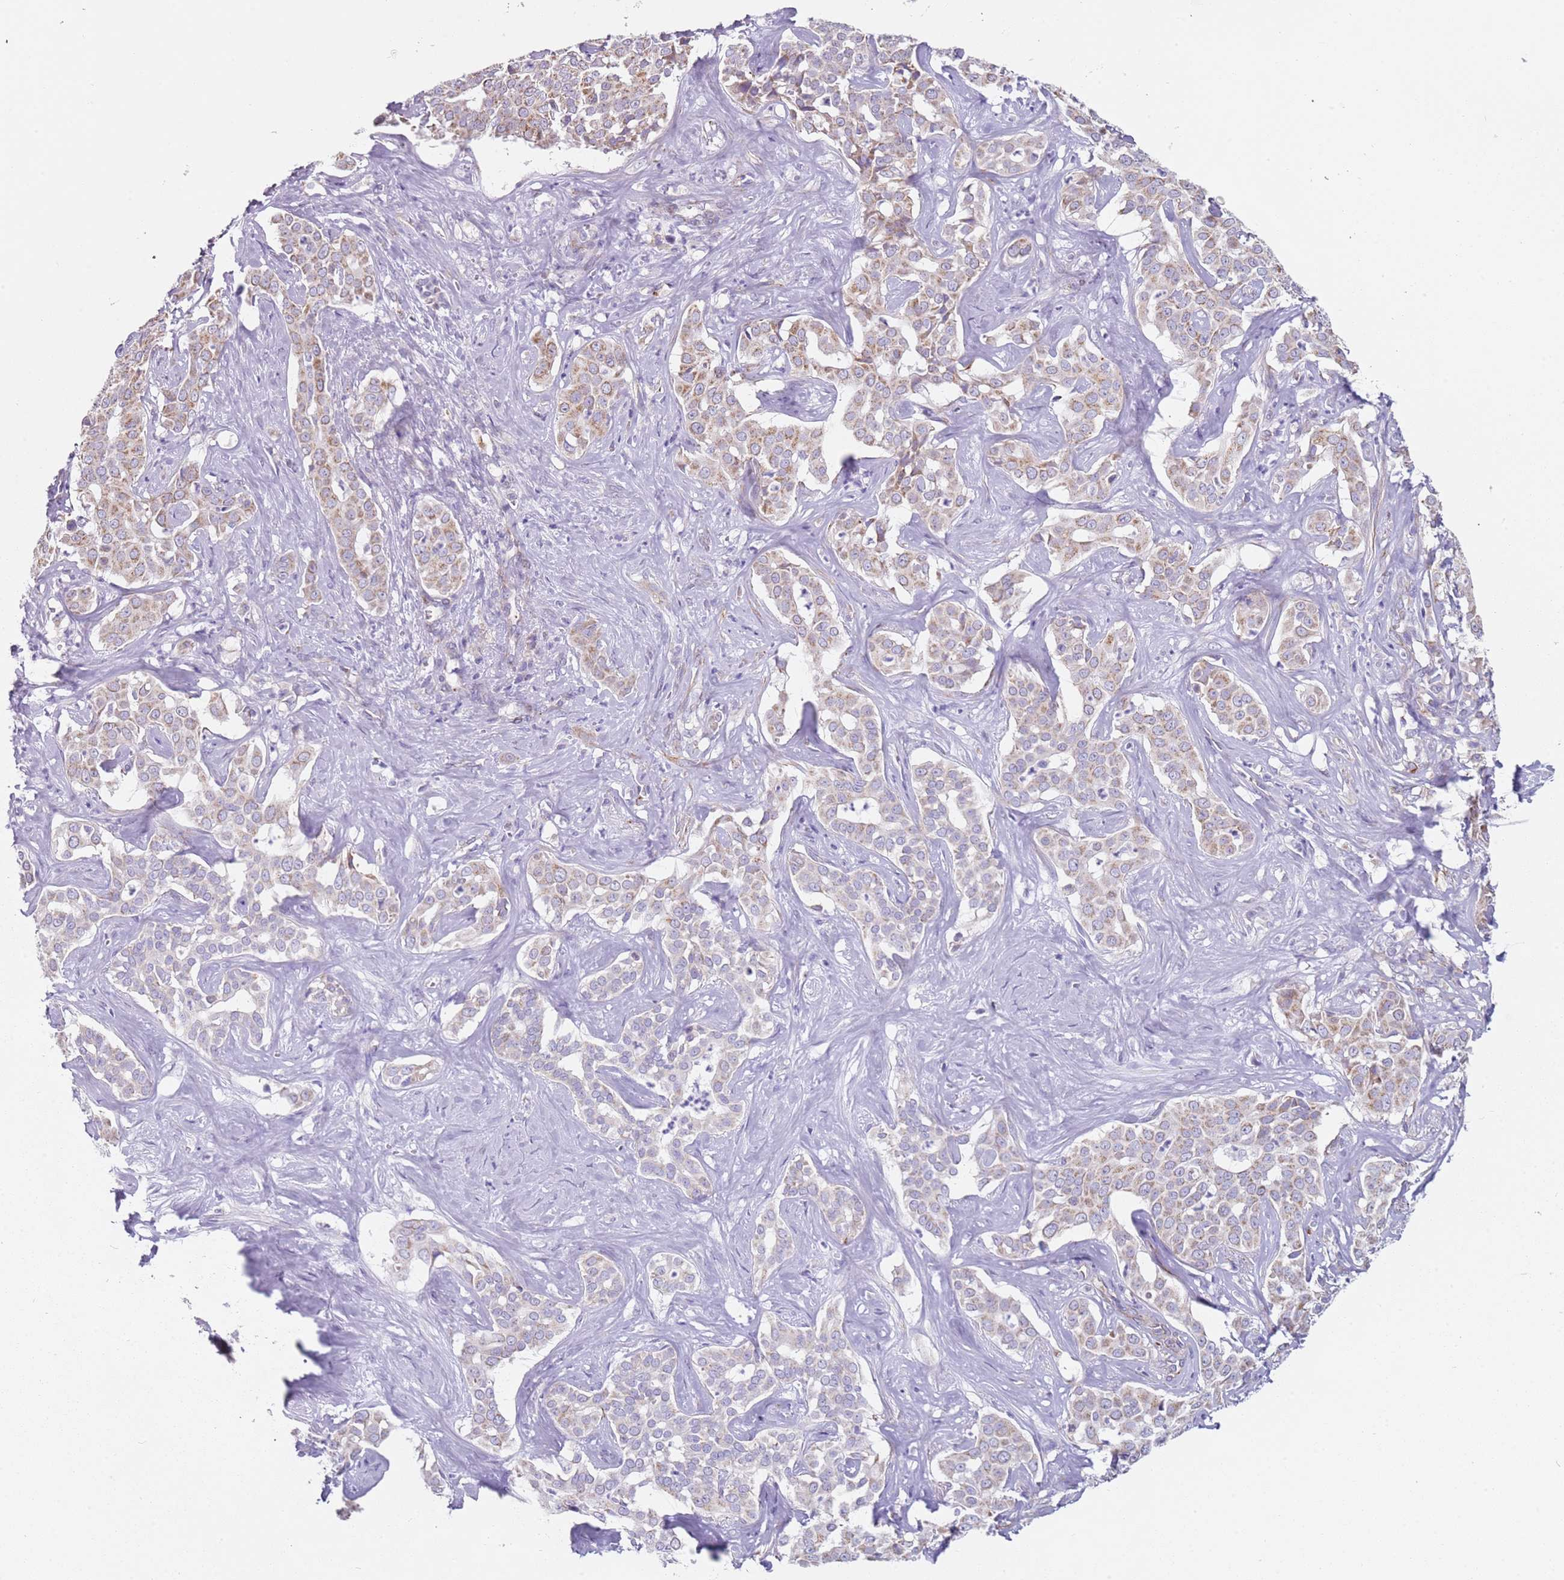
{"staining": {"intensity": "moderate", "quantity": "25%-75%", "location": "cytoplasmic/membranous"}, "tissue": "liver cancer", "cell_type": "Tumor cells", "image_type": "cancer", "snomed": [{"axis": "morphology", "description": "Cholangiocarcinoma"}, {"axis": "topography", "description": "Liver"}], "caption": "Liver cholangiocarcinoma was stained to show a protein in brown. There is medium levels of moderate cytoplasmic/membranous staining in approximately 25%-75% of tumor cells.", "gene": "ALS2", "patient": {"sex": "male", "age": 67}}